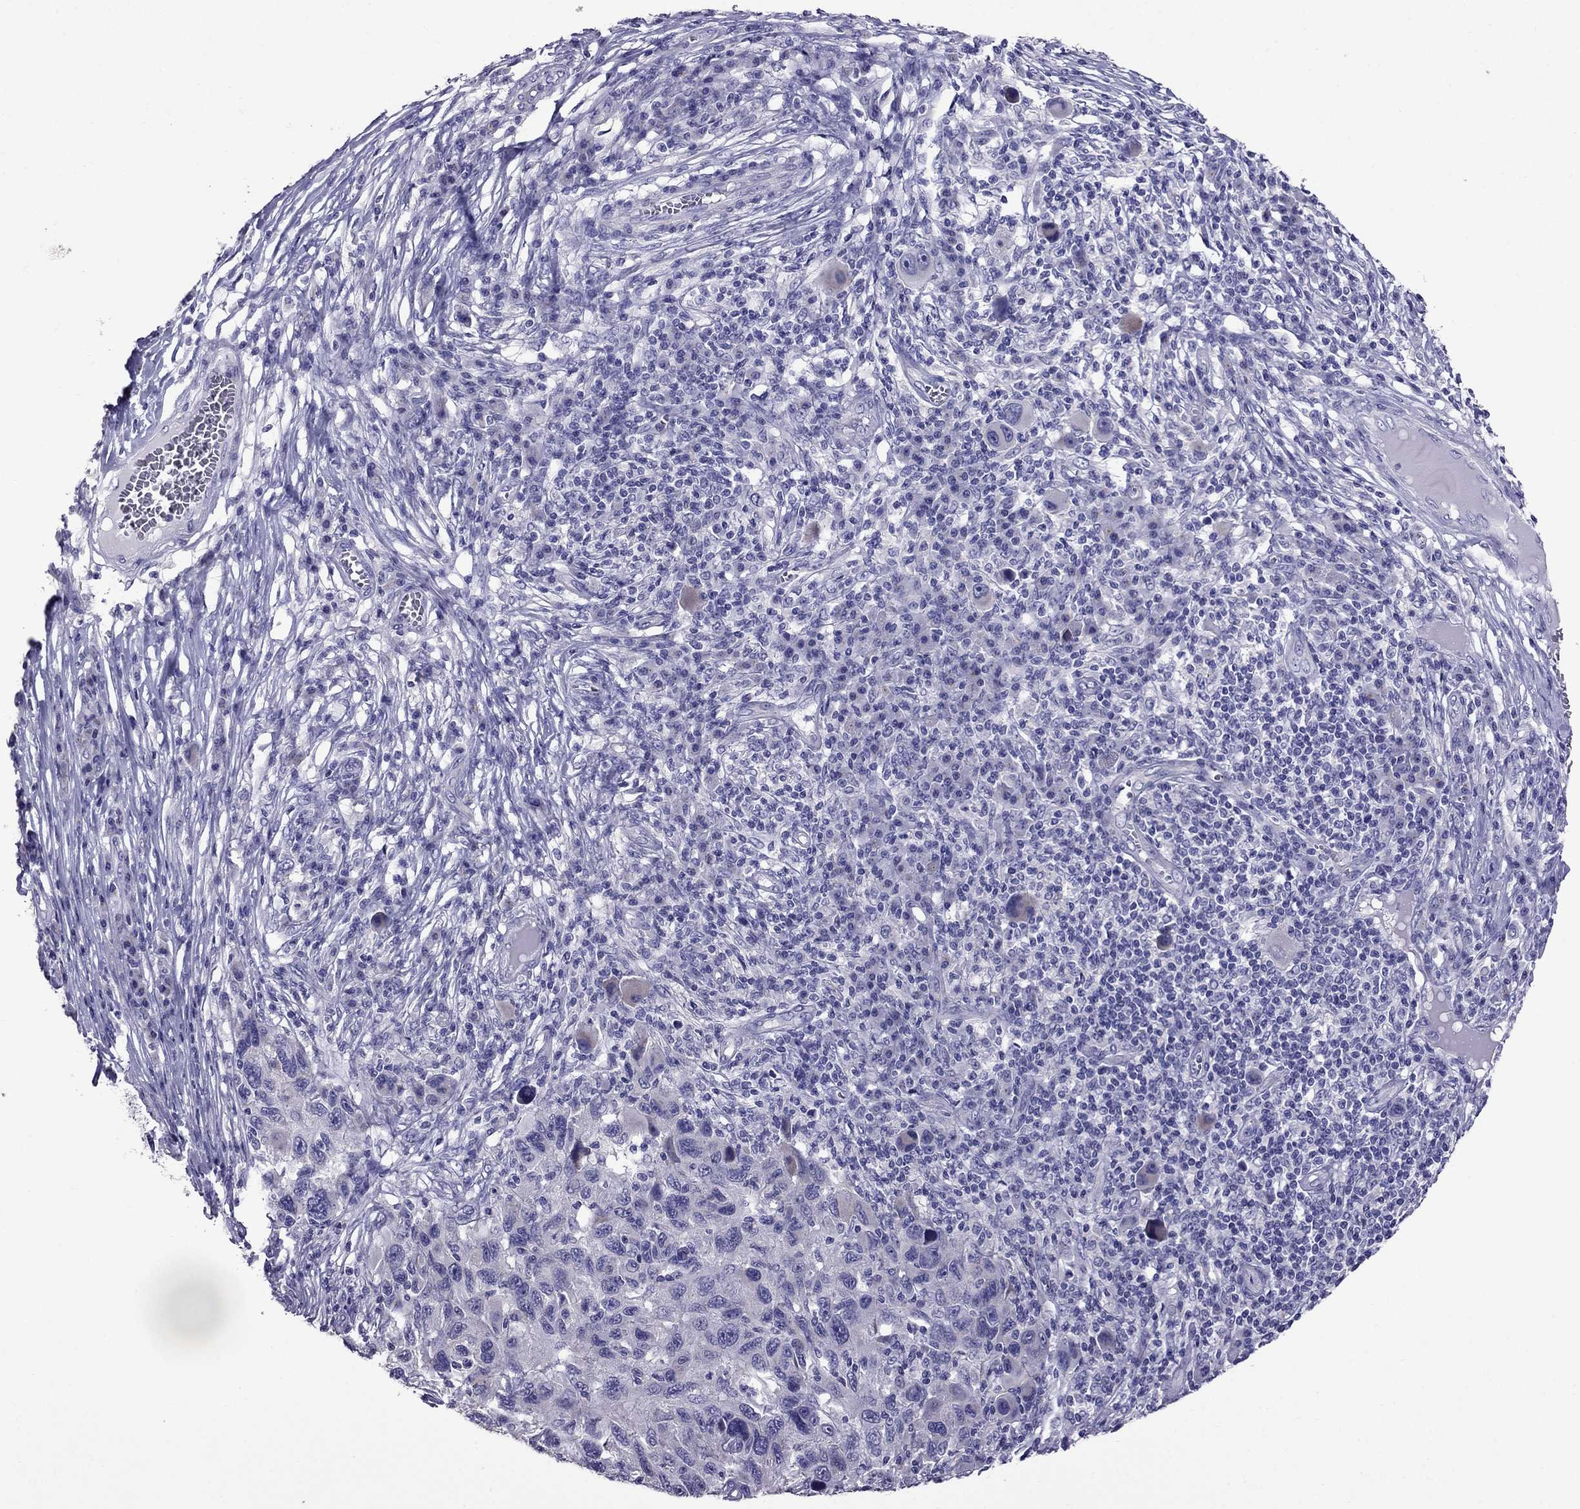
{"staining": {"intensity": "negative", "quantity": "none", "location": "none"}, "tissue": "melanoma", "cell_type": "Tumor cells", "image_type": "cancer", "snomed": [{"axis": "morphology", "description": "Malignant melanoma, NOS"}, {"axis": "topography", "description": "Skin"}], "caption": "A histopathology image of malignant melanoma stained for a protein exhibits no brown staining in tumor cells.", "gene": "OXCT2", "patient": {"sex": "male", "age": 53}}